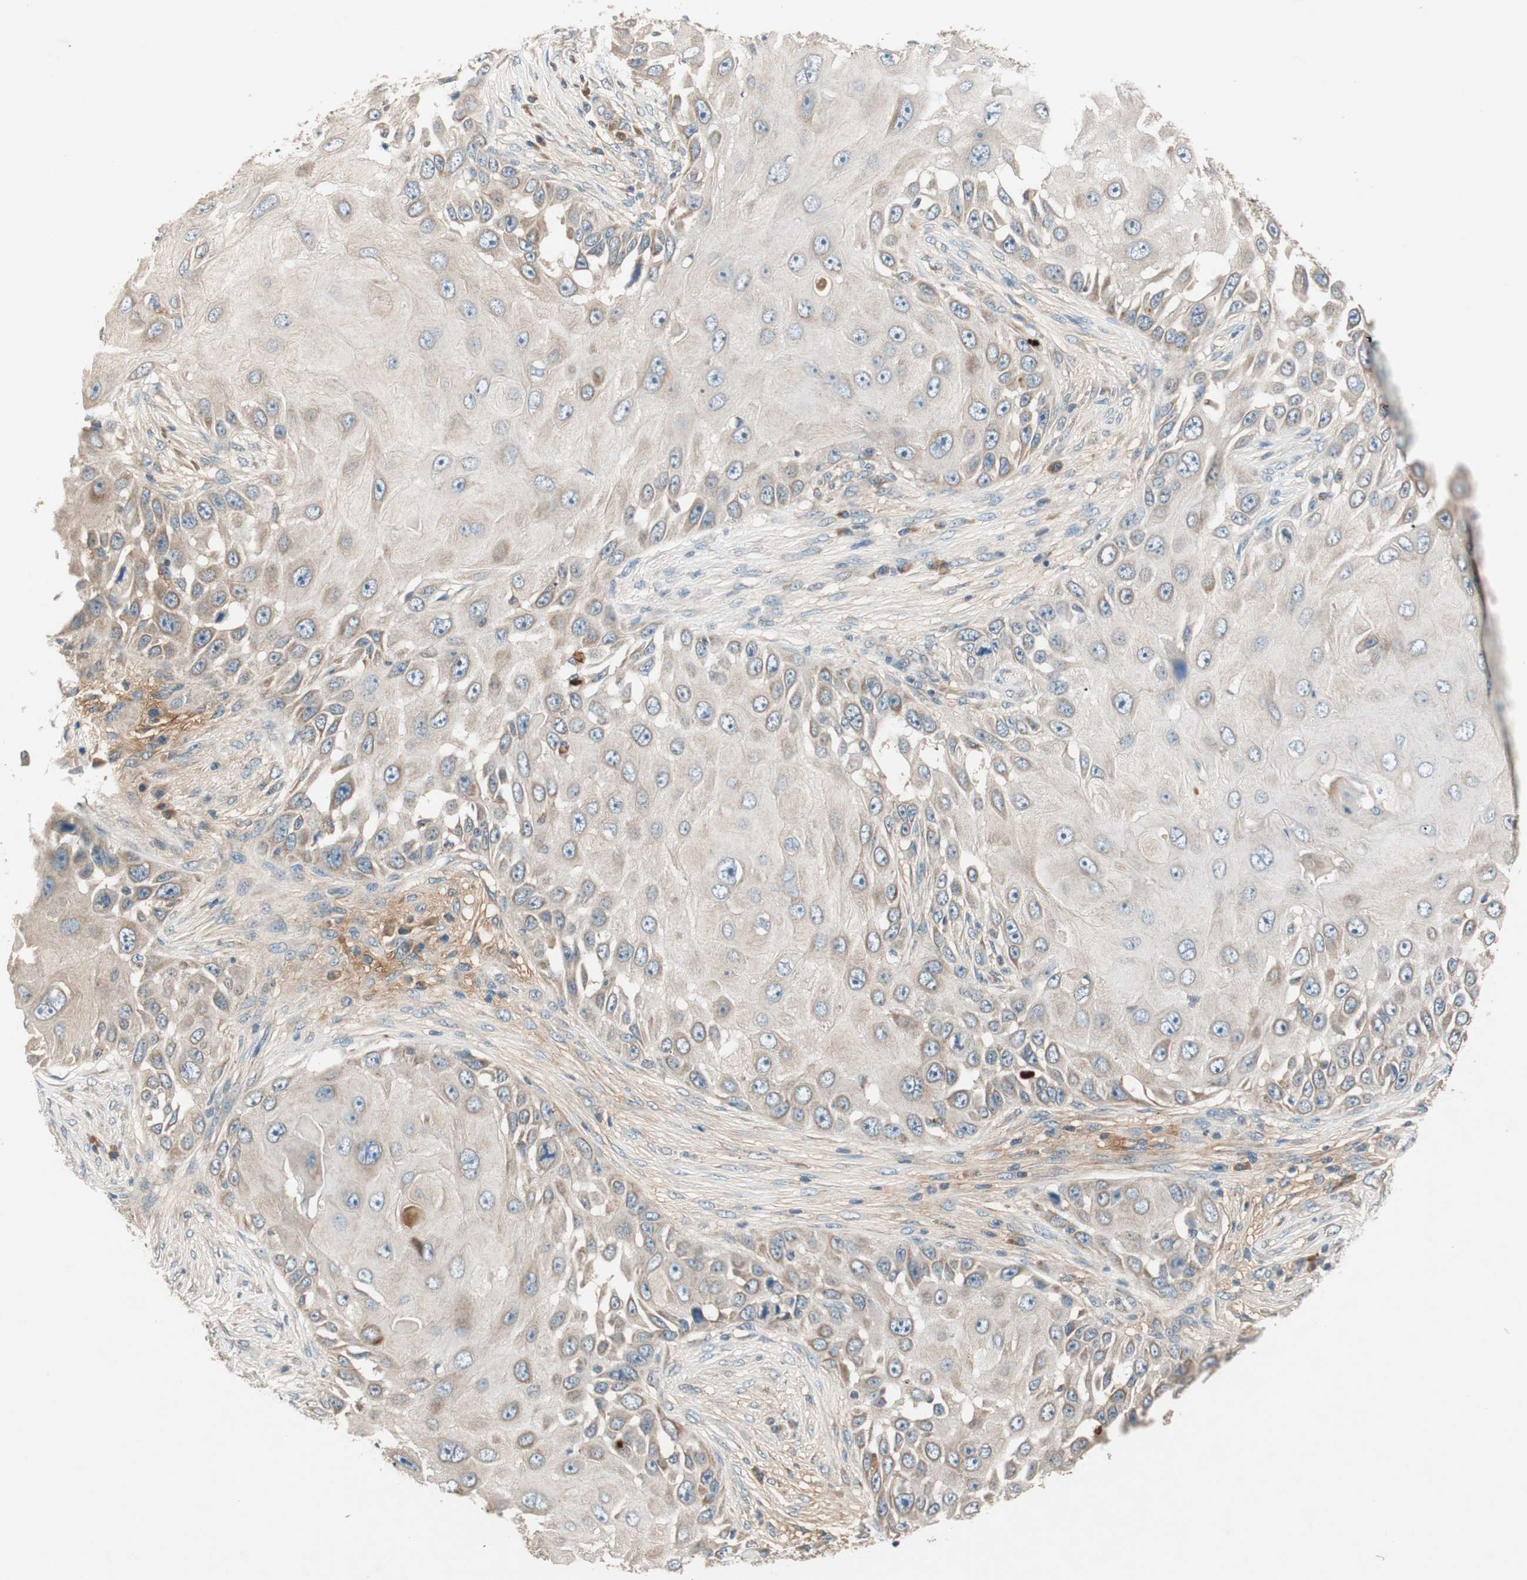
{"staining": {"intensity": "weak", "quantity": "25%-75%", "location": "cytoplasmic/membranous"}, "tissue": "skin cancer", "cell_type": "Tumor cells", "image_type": "cancer", "snomed": [{"axis": "morphology", "description": "Squamous cell carcinoma, NOS"}, {"axis": "topography", "description": "Skin"}], "caption": "Skin cancer stained with immunohistochemistry shows weak cytoplasmic/membranous staining in approximately 25%-75% of tumor cells.", "gene": "HPN", "patient": {"sex": "female", "age": 44}}